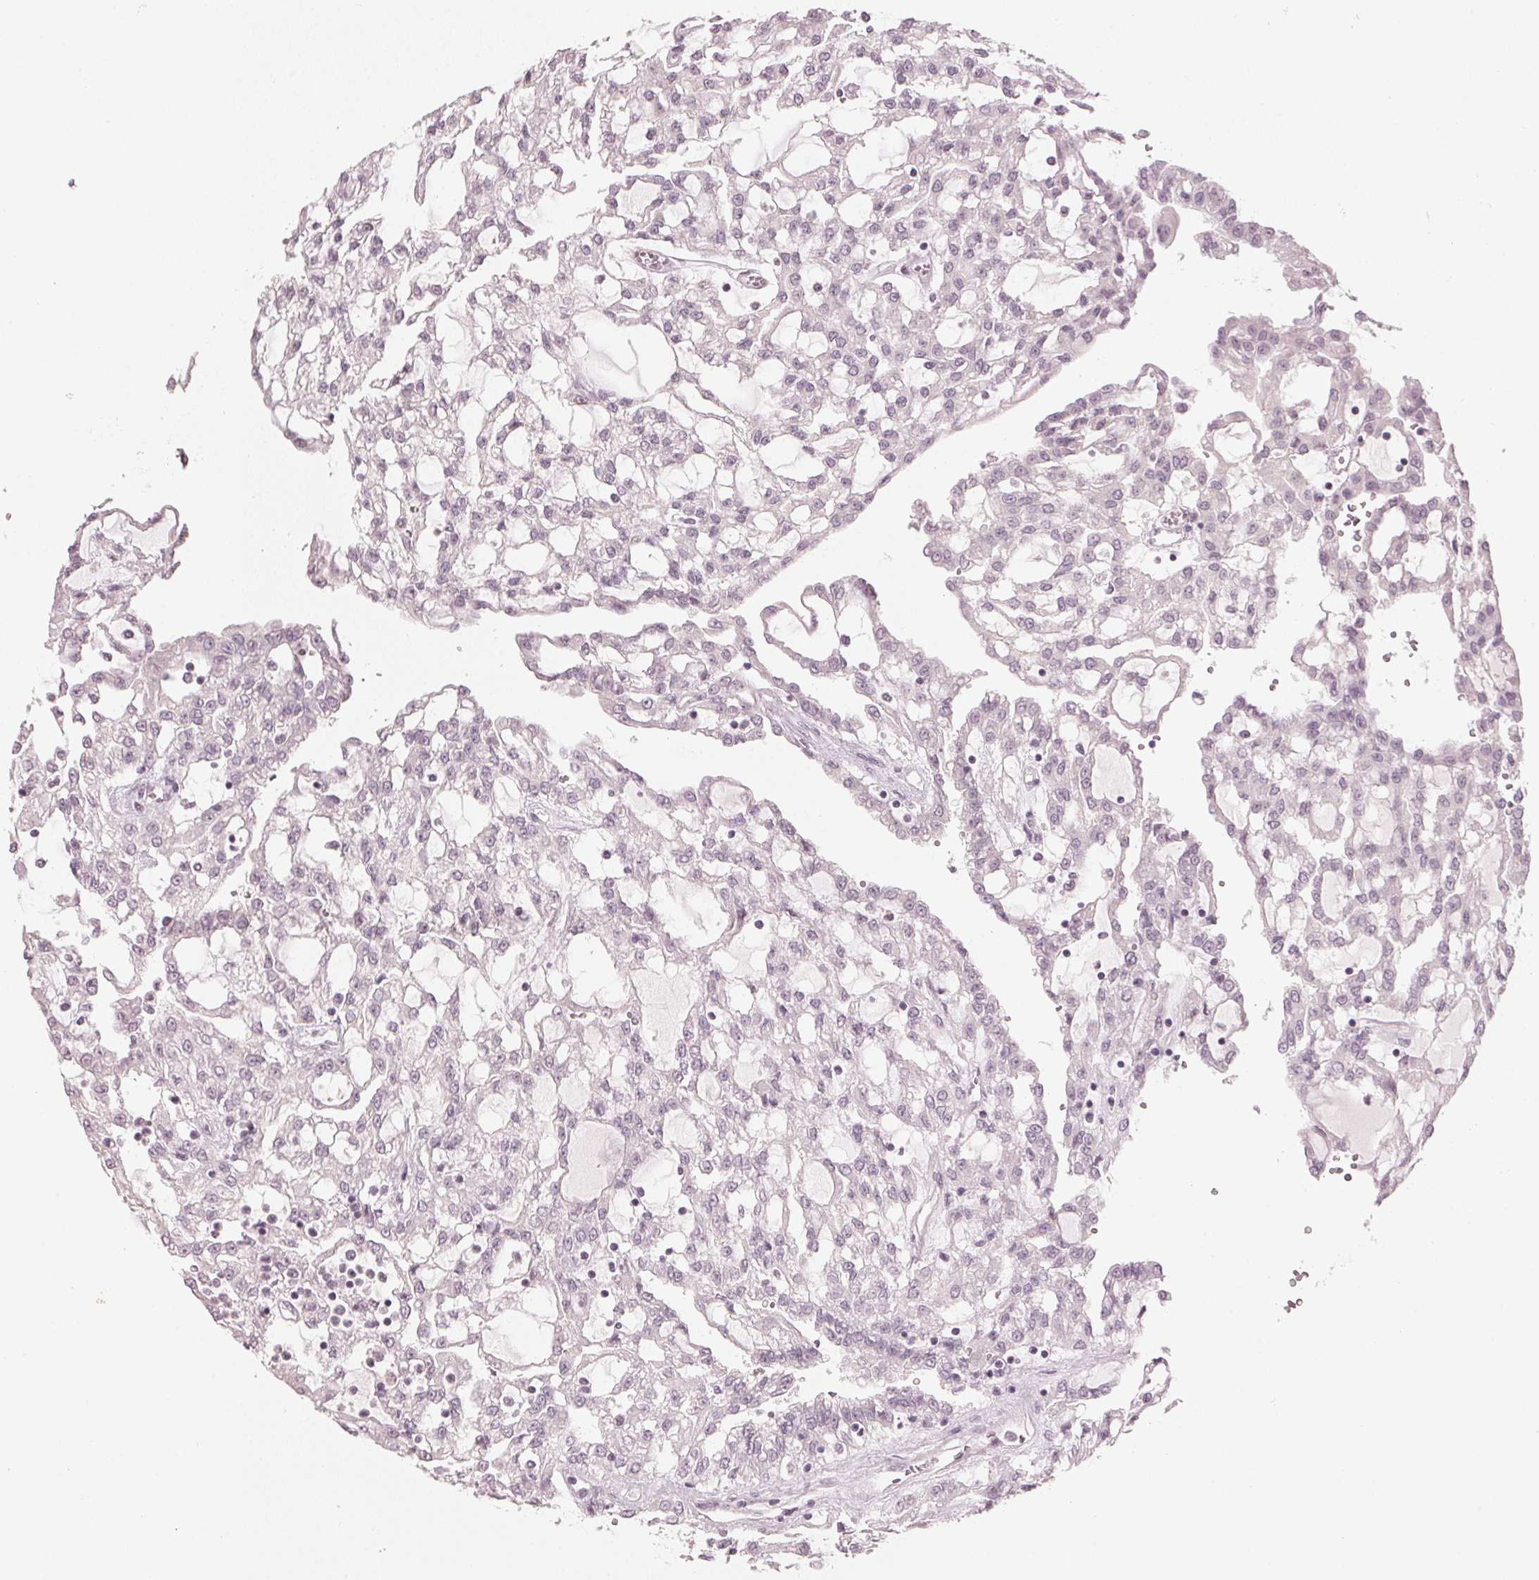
{"staining": {"intensity": "negative", "quantity": "none", "location": "none"}, "tissue": "renal cancer", "cell_type": "Tumor cells", "image_type": "cancer", "snomed": [{"axis": "morphology", "description": "Adenocarcinoma, NOS"}, {"axis": "topography", "description": "Kidney"}], "caption": "The photomicrograph demonstrates no significant staining in tumor cells of renal cancer (adenocarcinoma).", "gene": "SFRP4", "patient": {"sex": "male", "age": 63}}